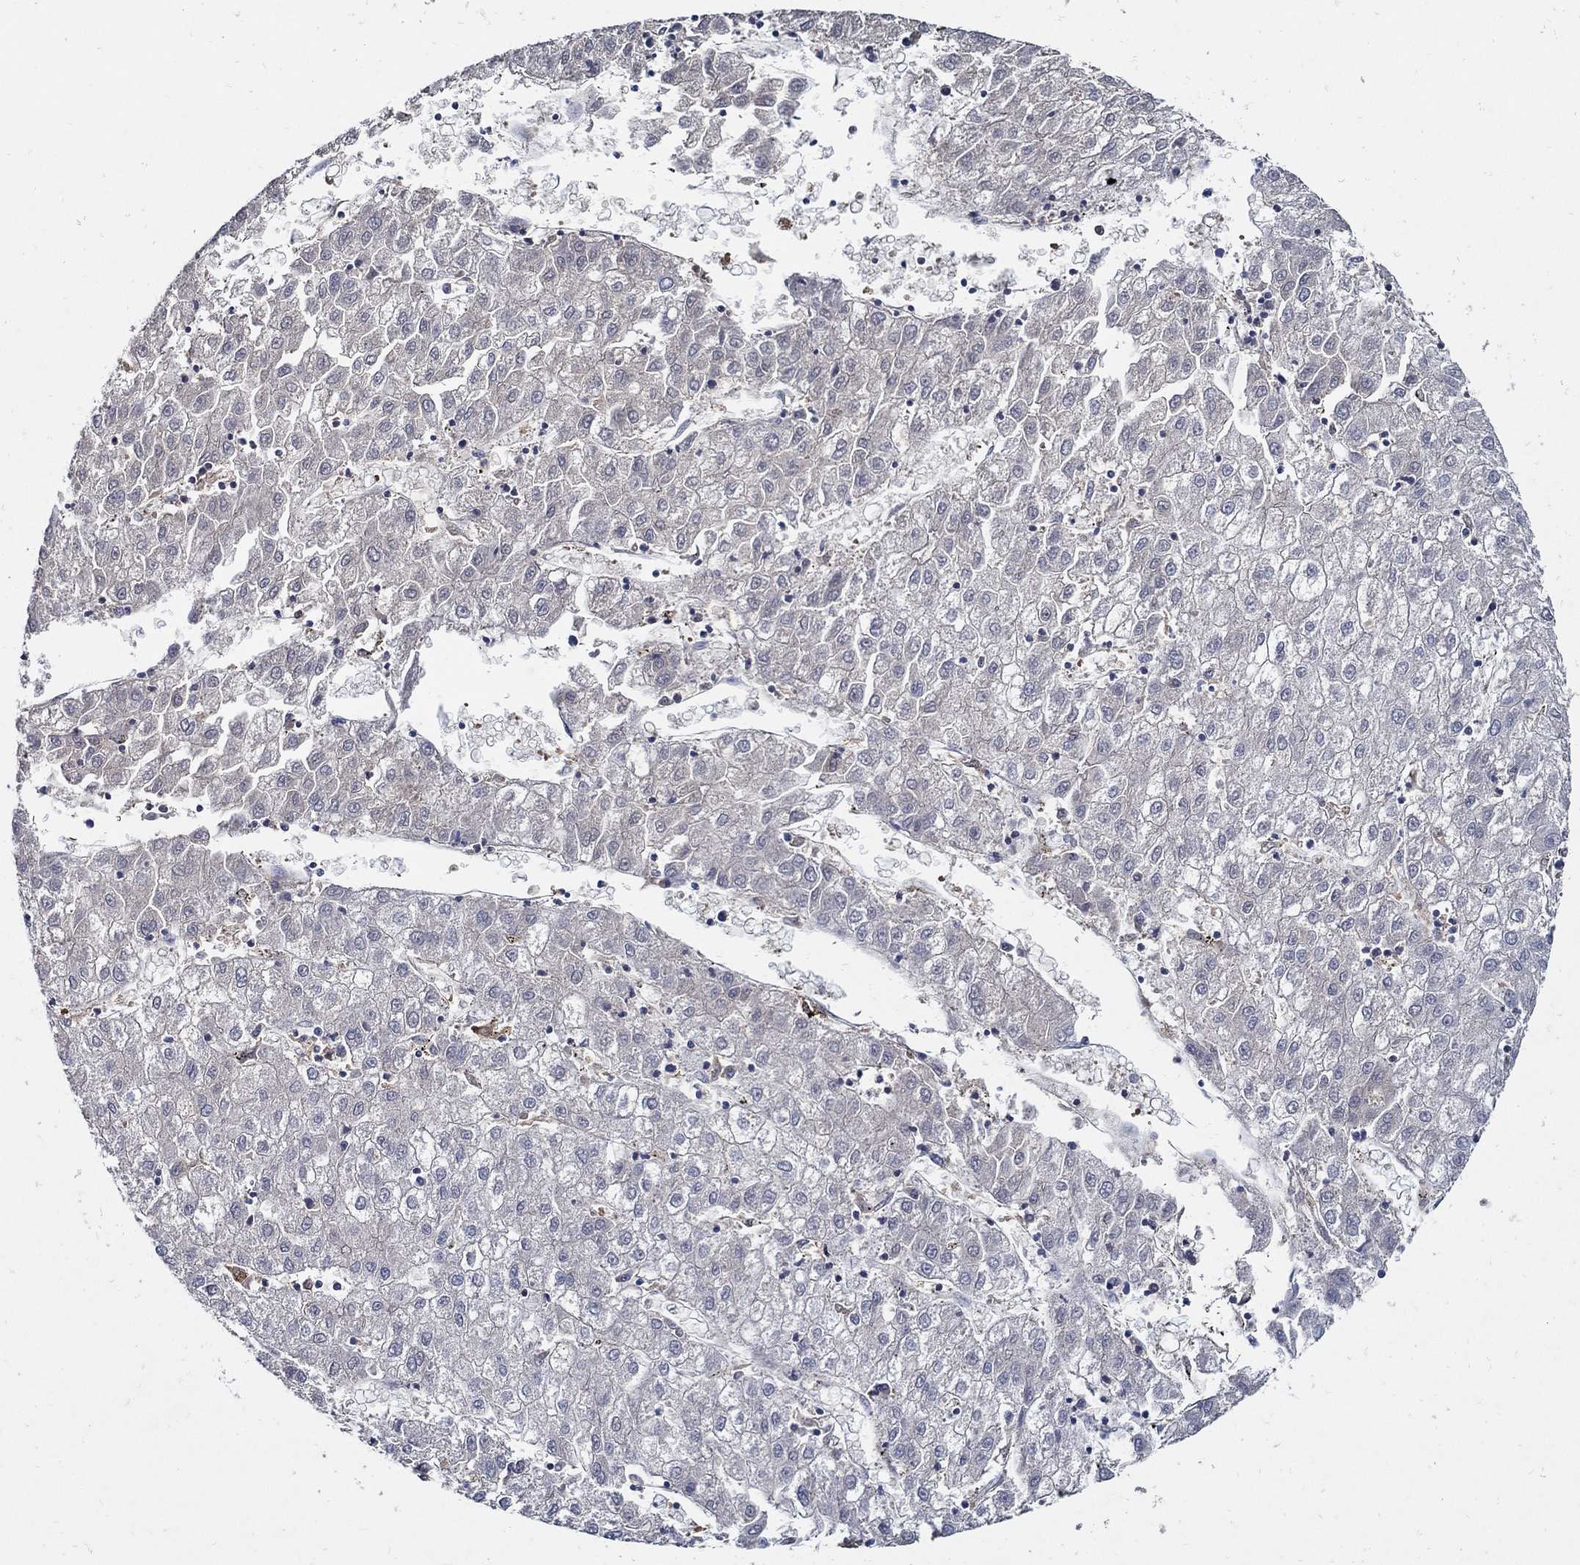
{"staining": {"intensity": "negative", "quantity": "none", "location": "none"}, "tissue": "liver cancer", "cell_type": "Tumor cells", "image_type": "cancer", "snomed": [{"axis": "morphology", "description": "Carcinoma, Hepatocellular, NOS"}, {"axis": "topography", "description": "Liver"}], "caption": "Histopathology image shows no protein staining in tumor cells of liver cancer tissue.", "gene": "MTHFR", "patient": {"sex": "male", "age": 72}}